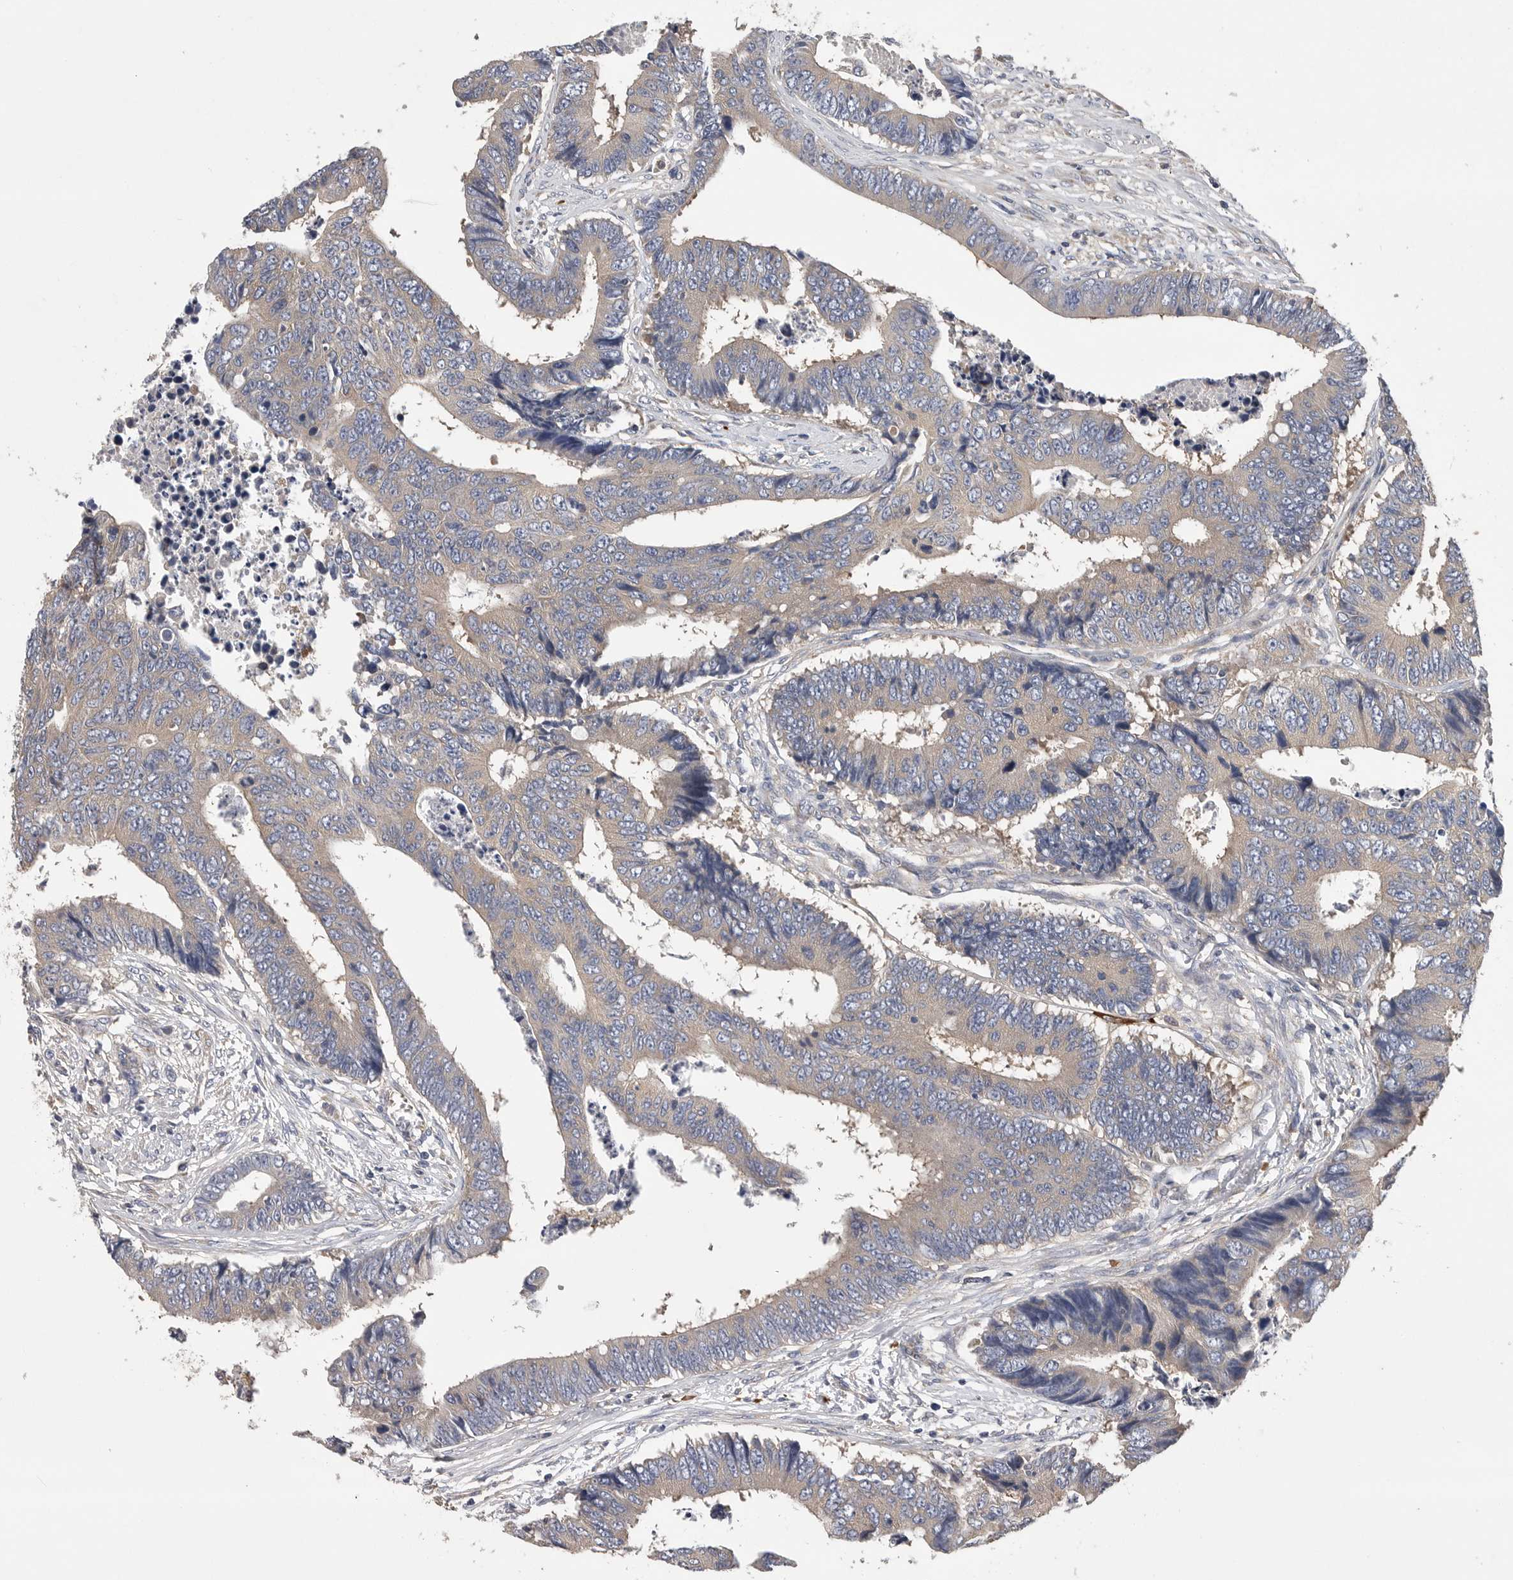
{"staining": {"intensity": "negative", "quantity": "none", "location": "none"}, "tissue": "colorectal cancer", "cell_type": "Tumor cells", "image_type": "cancer", "snomed": [{"axis": "morphology", "description": "Adenocarcinoma, NOS"}, {"axis": "topography", "description": "Rectum"}], "caption": "Colorectal adenocarcinoma stained for a protein using immunohistochemistry (IHC) demonstrates no positivity tumor cells.", "gene": "OXR1", "patient": {"sex": "male", "age": 84}}